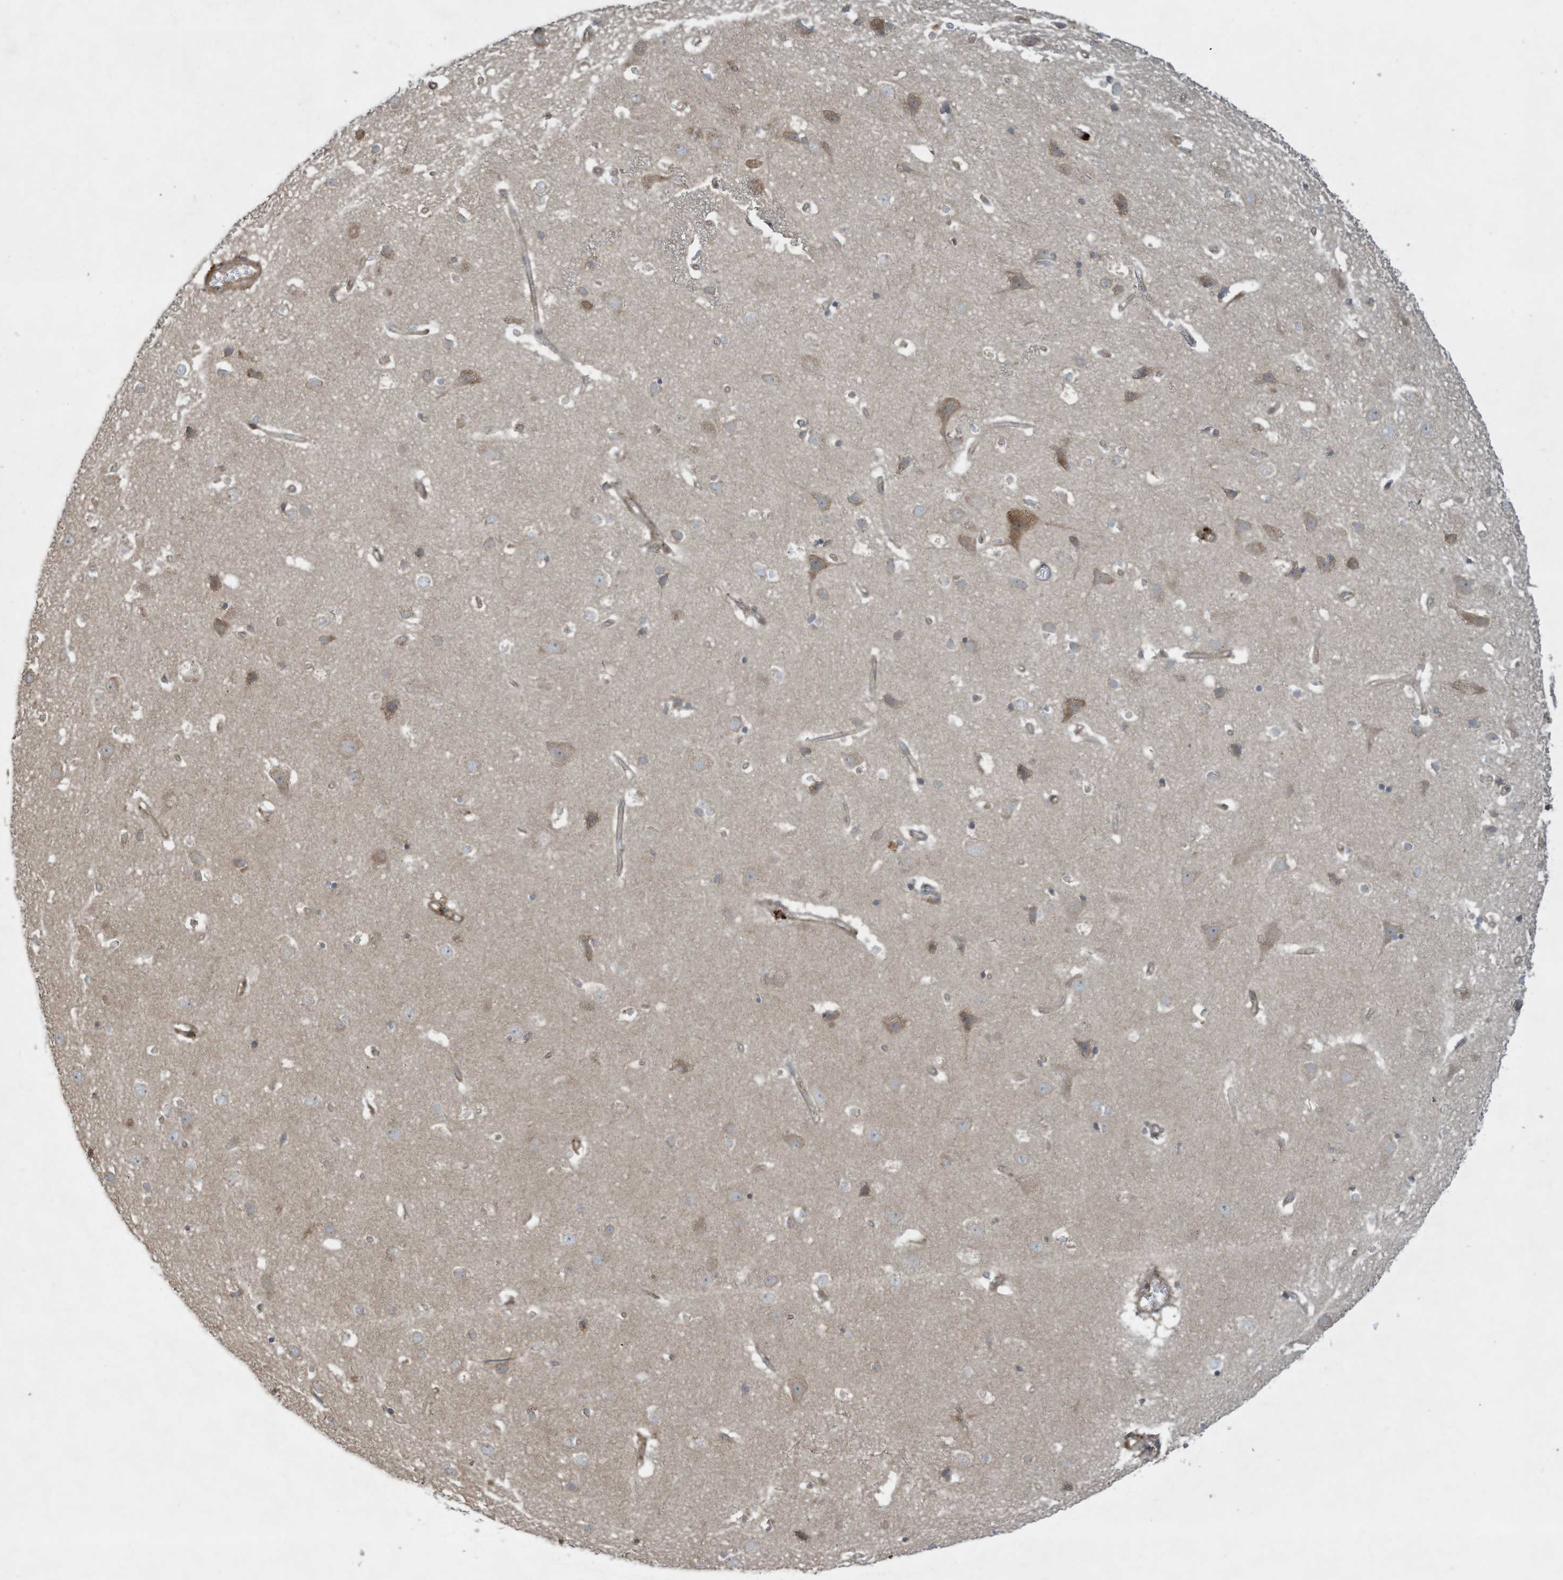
{"staining": {"intensity": "strong", "quantity": "25%-75%", "location": "cytoplasmic/membranous"}, "tissue": "cerebral cortex", "cell_type": "Endothelial cells", "image_type": "normal", "snomed": [{"axis": "morphology", "description": "Normal tissue, NOS"}, {"axis": "topography", "description": "Cerebral cortex"}], "caption": "IHC (DAB (3,3'-diaminobenzidine)) staining of normal human cerebral cortex reveals strong cytoplasmic/membranous protein positivity in about 25%-75% of endothelial cells.", "gene": "DDIT4", "patient": {"sex": "male", "age": 54}}